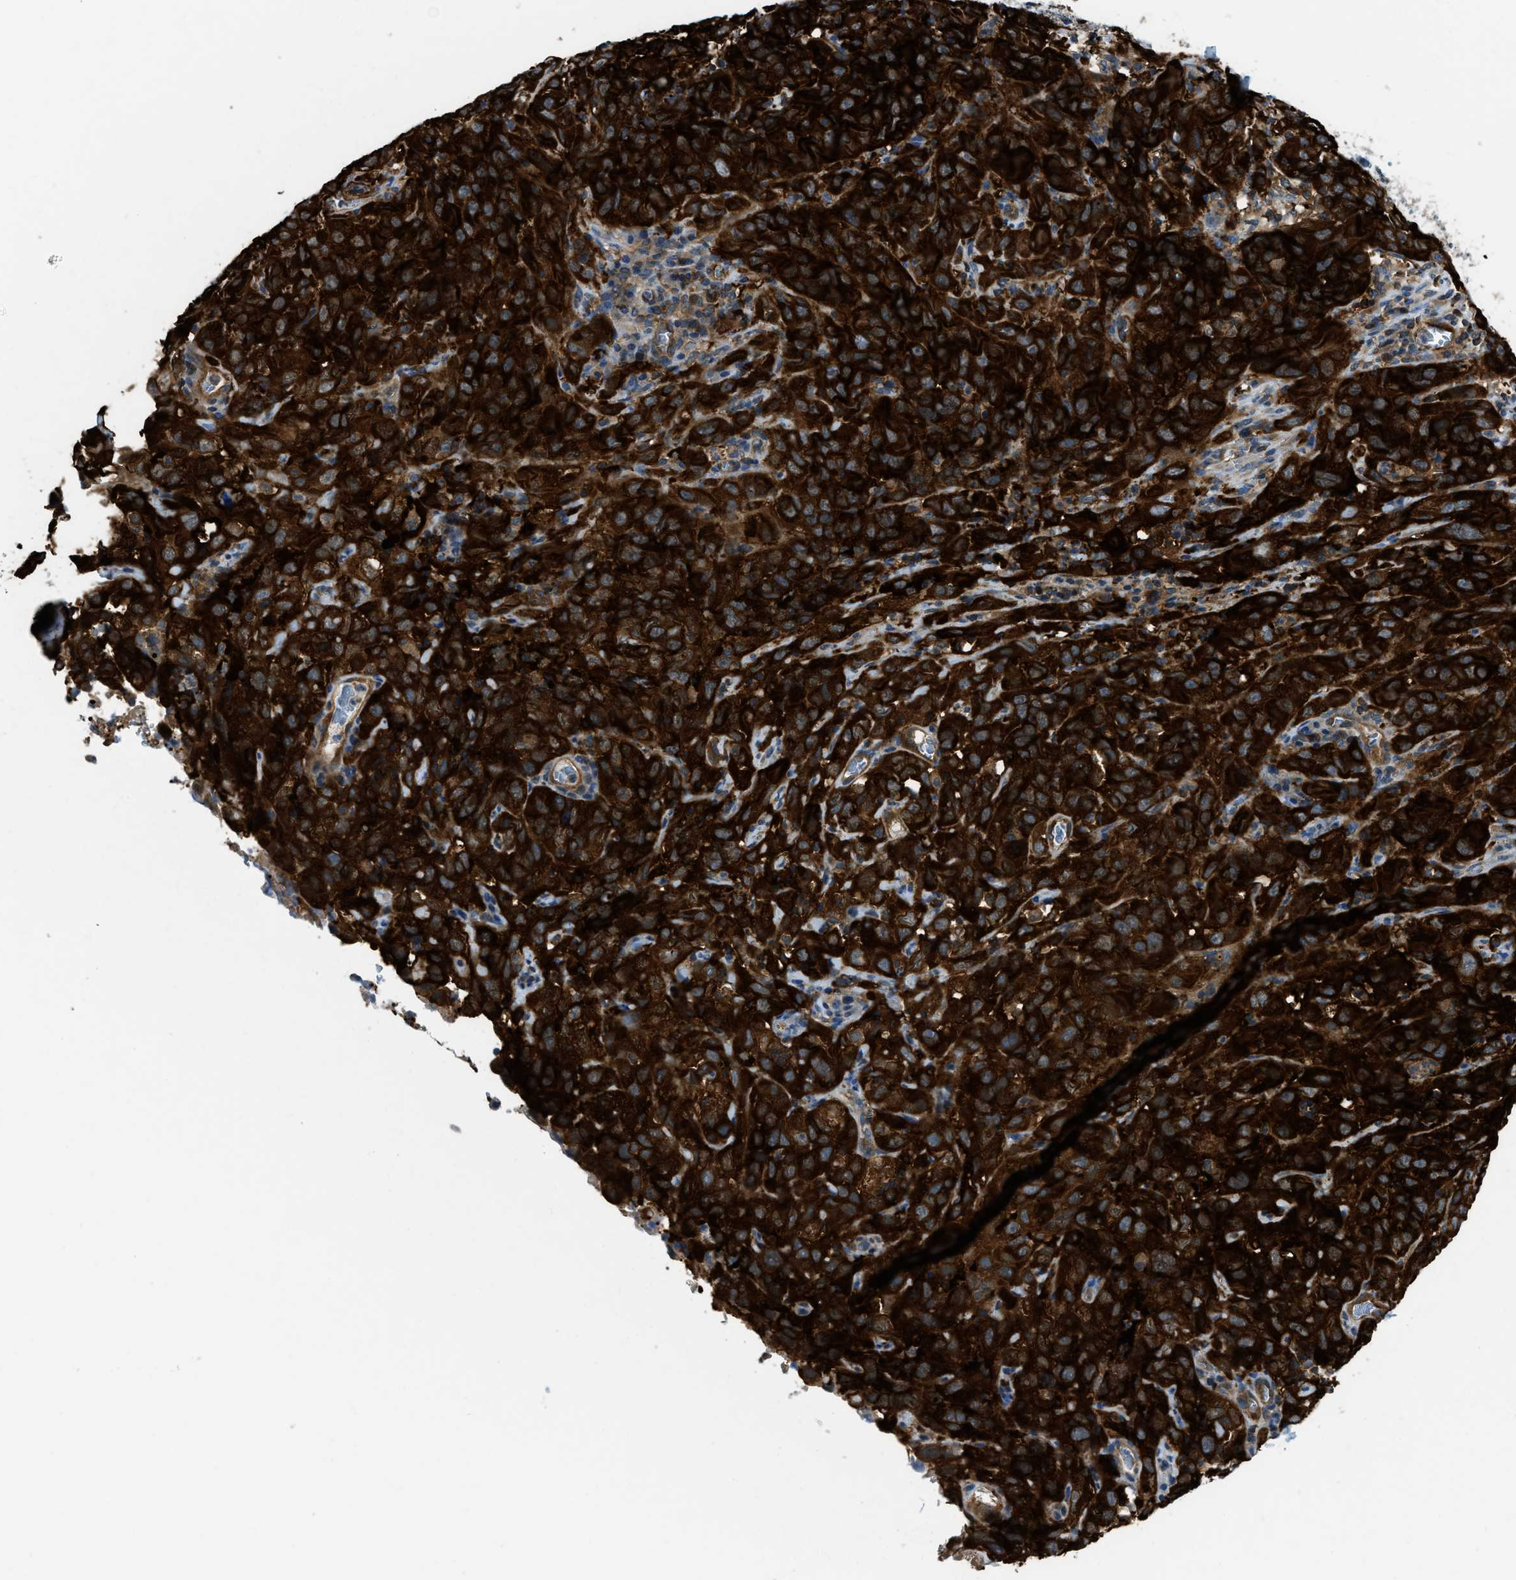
{"staining": {"intensity": "strong", "quantity": ">75%", "location": "cytoplasmic/membranous"}, "tissue": "cervical cancer", "cell_type": "Tumor cells", "image_type": "cancer", "snomed": [{"axis": "morphology", "description": "Squamous cell carcinoma, NOS"}, {"axis": "topography", "description": "Cervix"}], "caption": "An image showing strong cytoplasmic/membranous staining in about >75% of tumor cells in cervical cancer, as visualized by brown immunohistochemical staining.", "gene": "PFKP", "patient": {"sex": "female", "age": 32}}